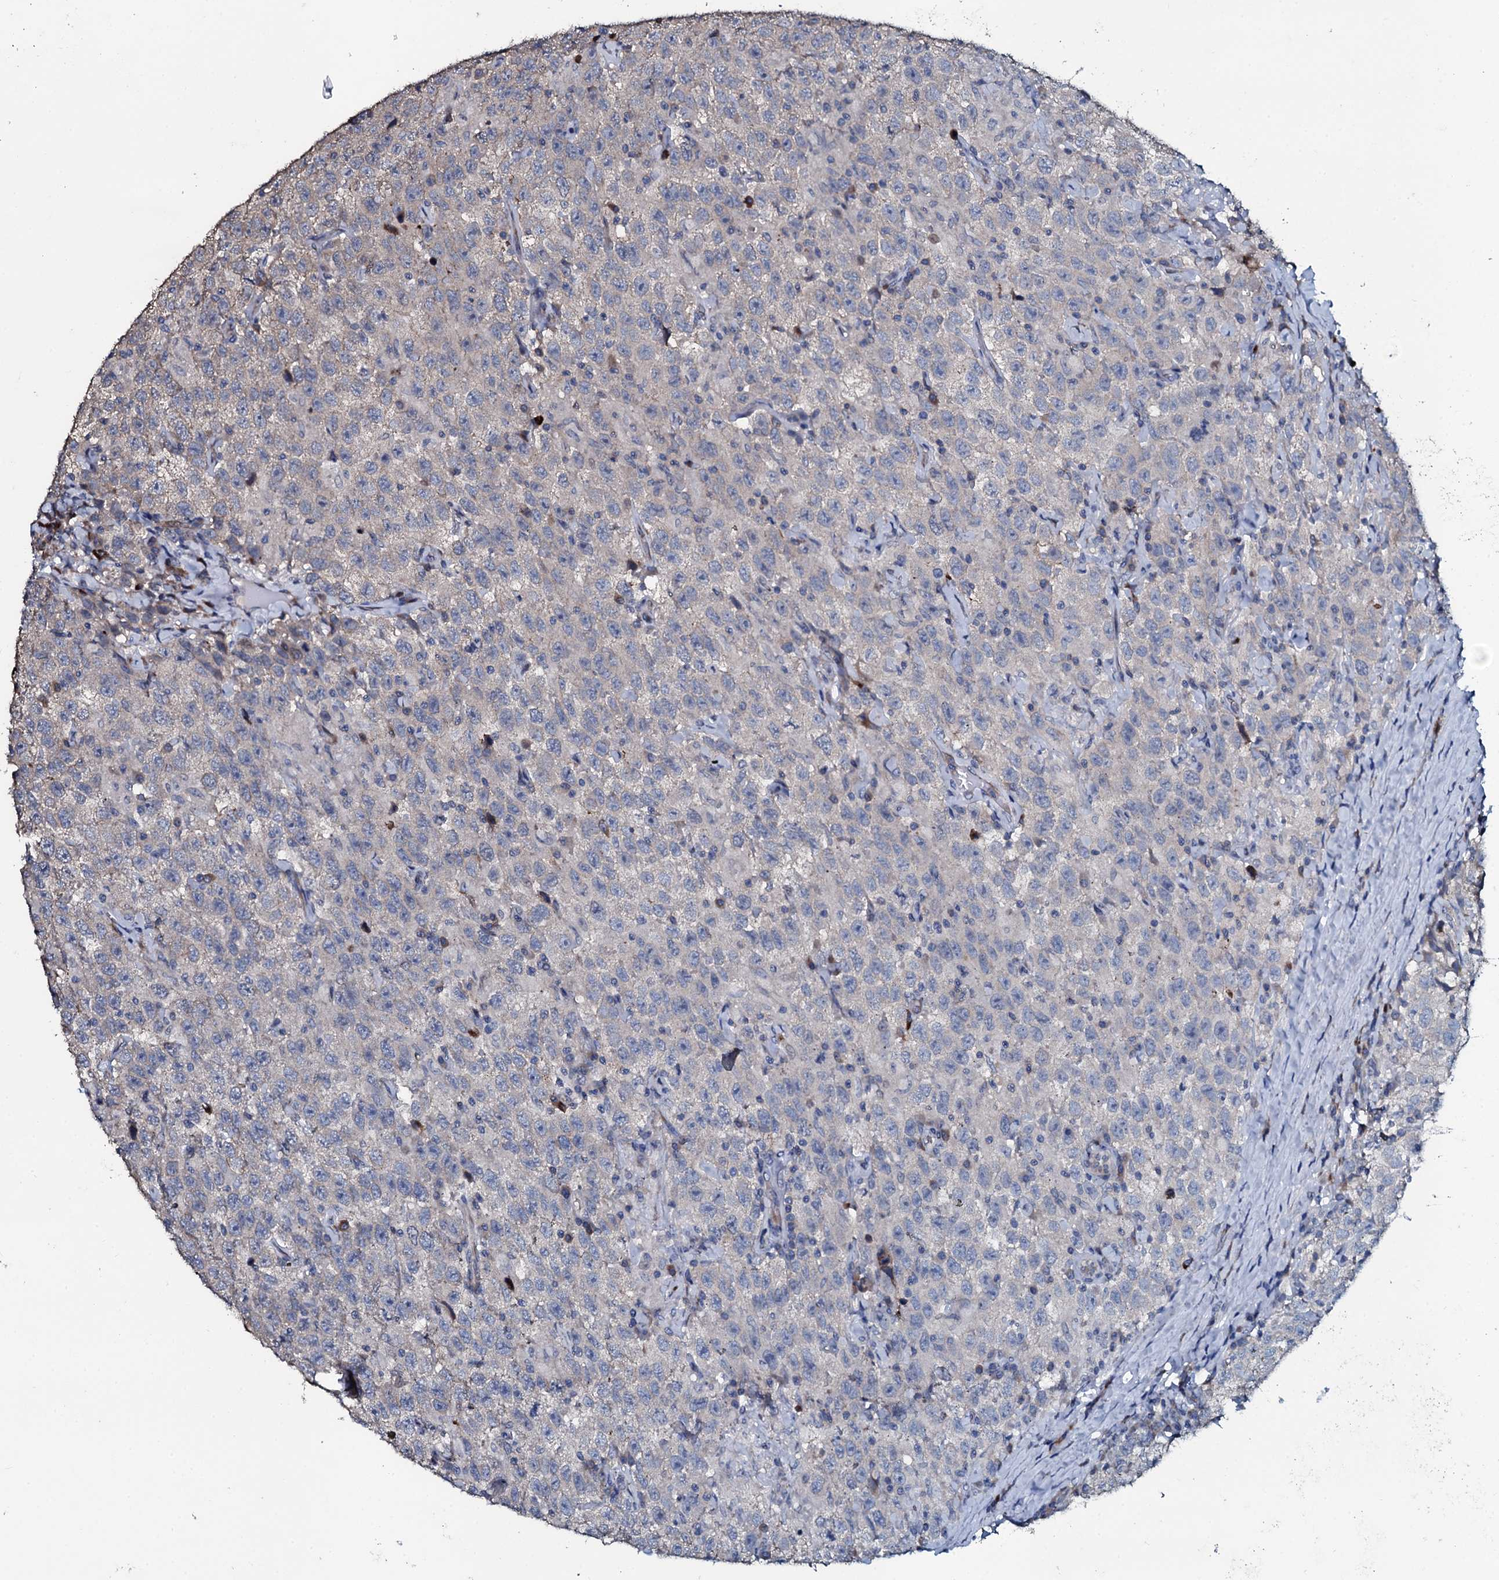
{"staining": {"intensity": "negative", "quantity": "none", "location": "none"}, "tissue": "testis cancer", "cell_type": "Tumor cells", "image_type": "cancer", "snomed": [{"axis": "morphology", "description": "Seminoma, NOS"}, {"axis": "topography", "description": "Testis"}], "caption": "Immunohistochemical staining of testis seminoma displays no significant positivity in tumor cells. Nuclei are stained in blue.", "gene": "IL12B", "patient": {"sex": "male", "age": 41}}